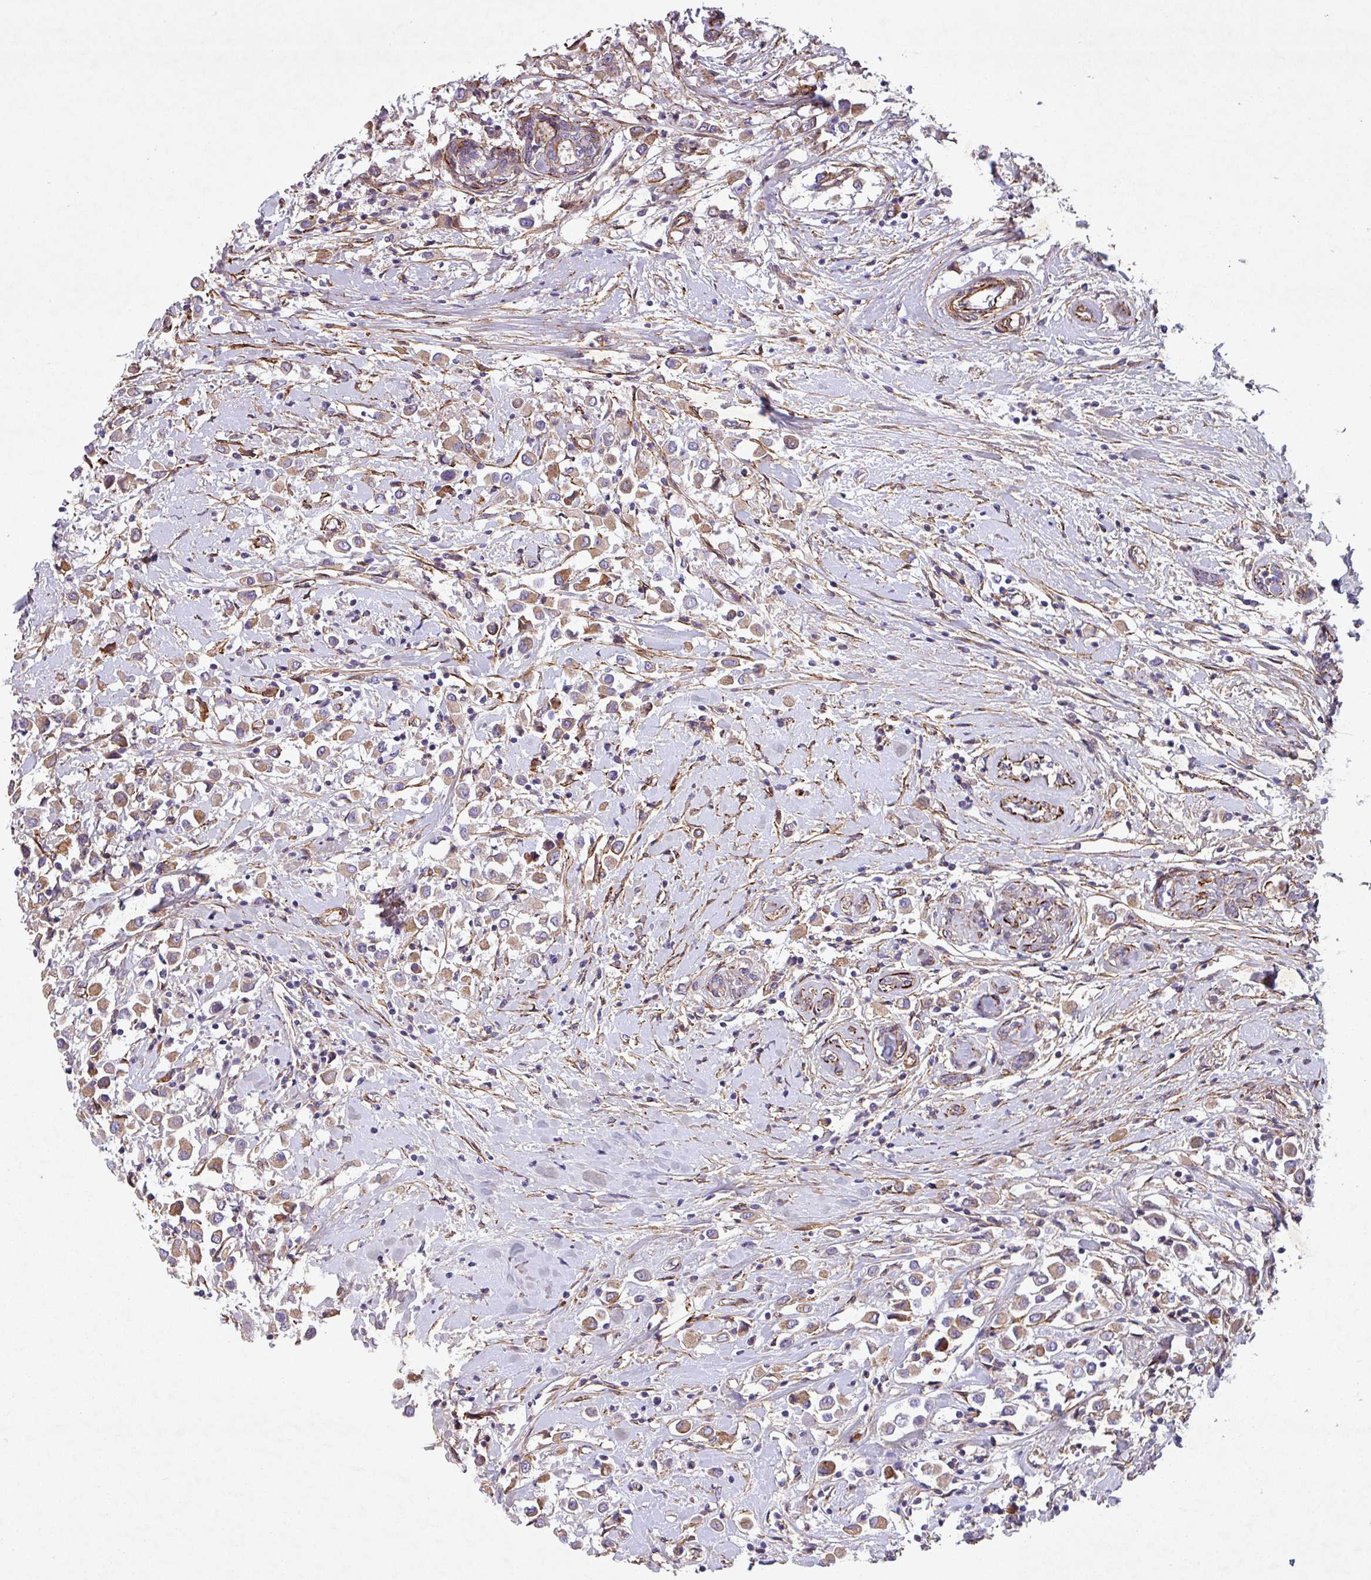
{"staining": {"intensity": "moderate", "quantity": ">75%", "location": "cytoplasmic/membranous"}, "tissue": "breast cancer", "cell_type": "Tumor cells", "image_type": "cancer", "snomed": [{"axis": "morphology", "description": "Duct carcinoma"}, {"axis": "topography", "description": "Breast"}], "caption": "Breast cancer stained for a protein (brown) displays moderate cytoplasmic/membranous positive staining in approximately >75% of tumor cells.", "gene": "ATP2C2", "patient": {"sex": "female", "age": 87}}